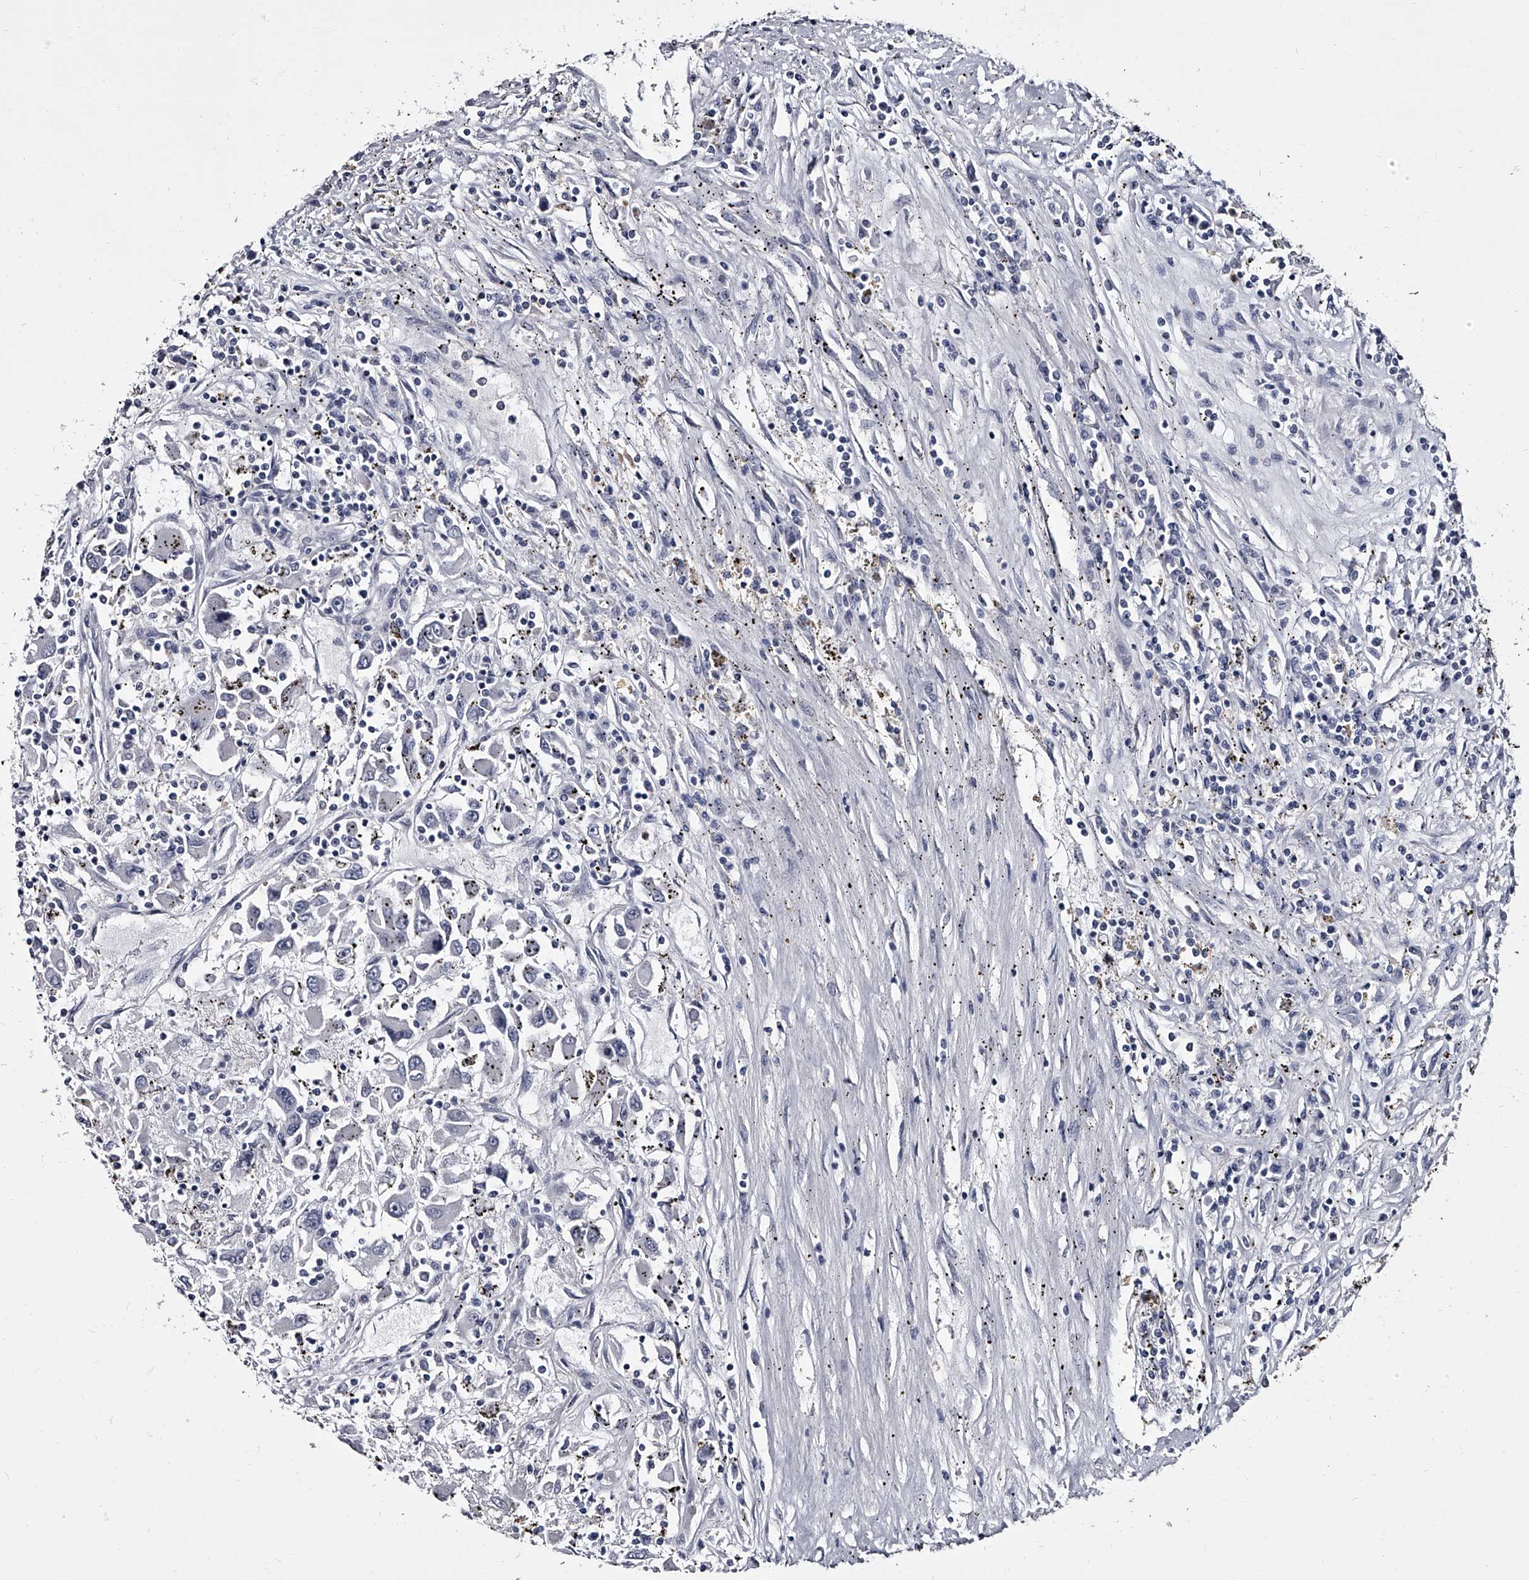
{"staining": {"intensity": "negative", "quantity": "none", "location": "none"}, "tissue": "renal cancer", "cell_type": "Tumor cells", "image_type": "cancer", "snomed": [{"axis": "morphology", "description": "Adenocarcinoma, NOS"}, {"axis": "topography", "description": "Kidney"}], "caption": "Immunohistochemical staining of renal cancer (adenocarcinoma) shows no significant staining in tumor cells.", "gene": "GAPVD1", "patient": {"sex": "female", "age": 52}}